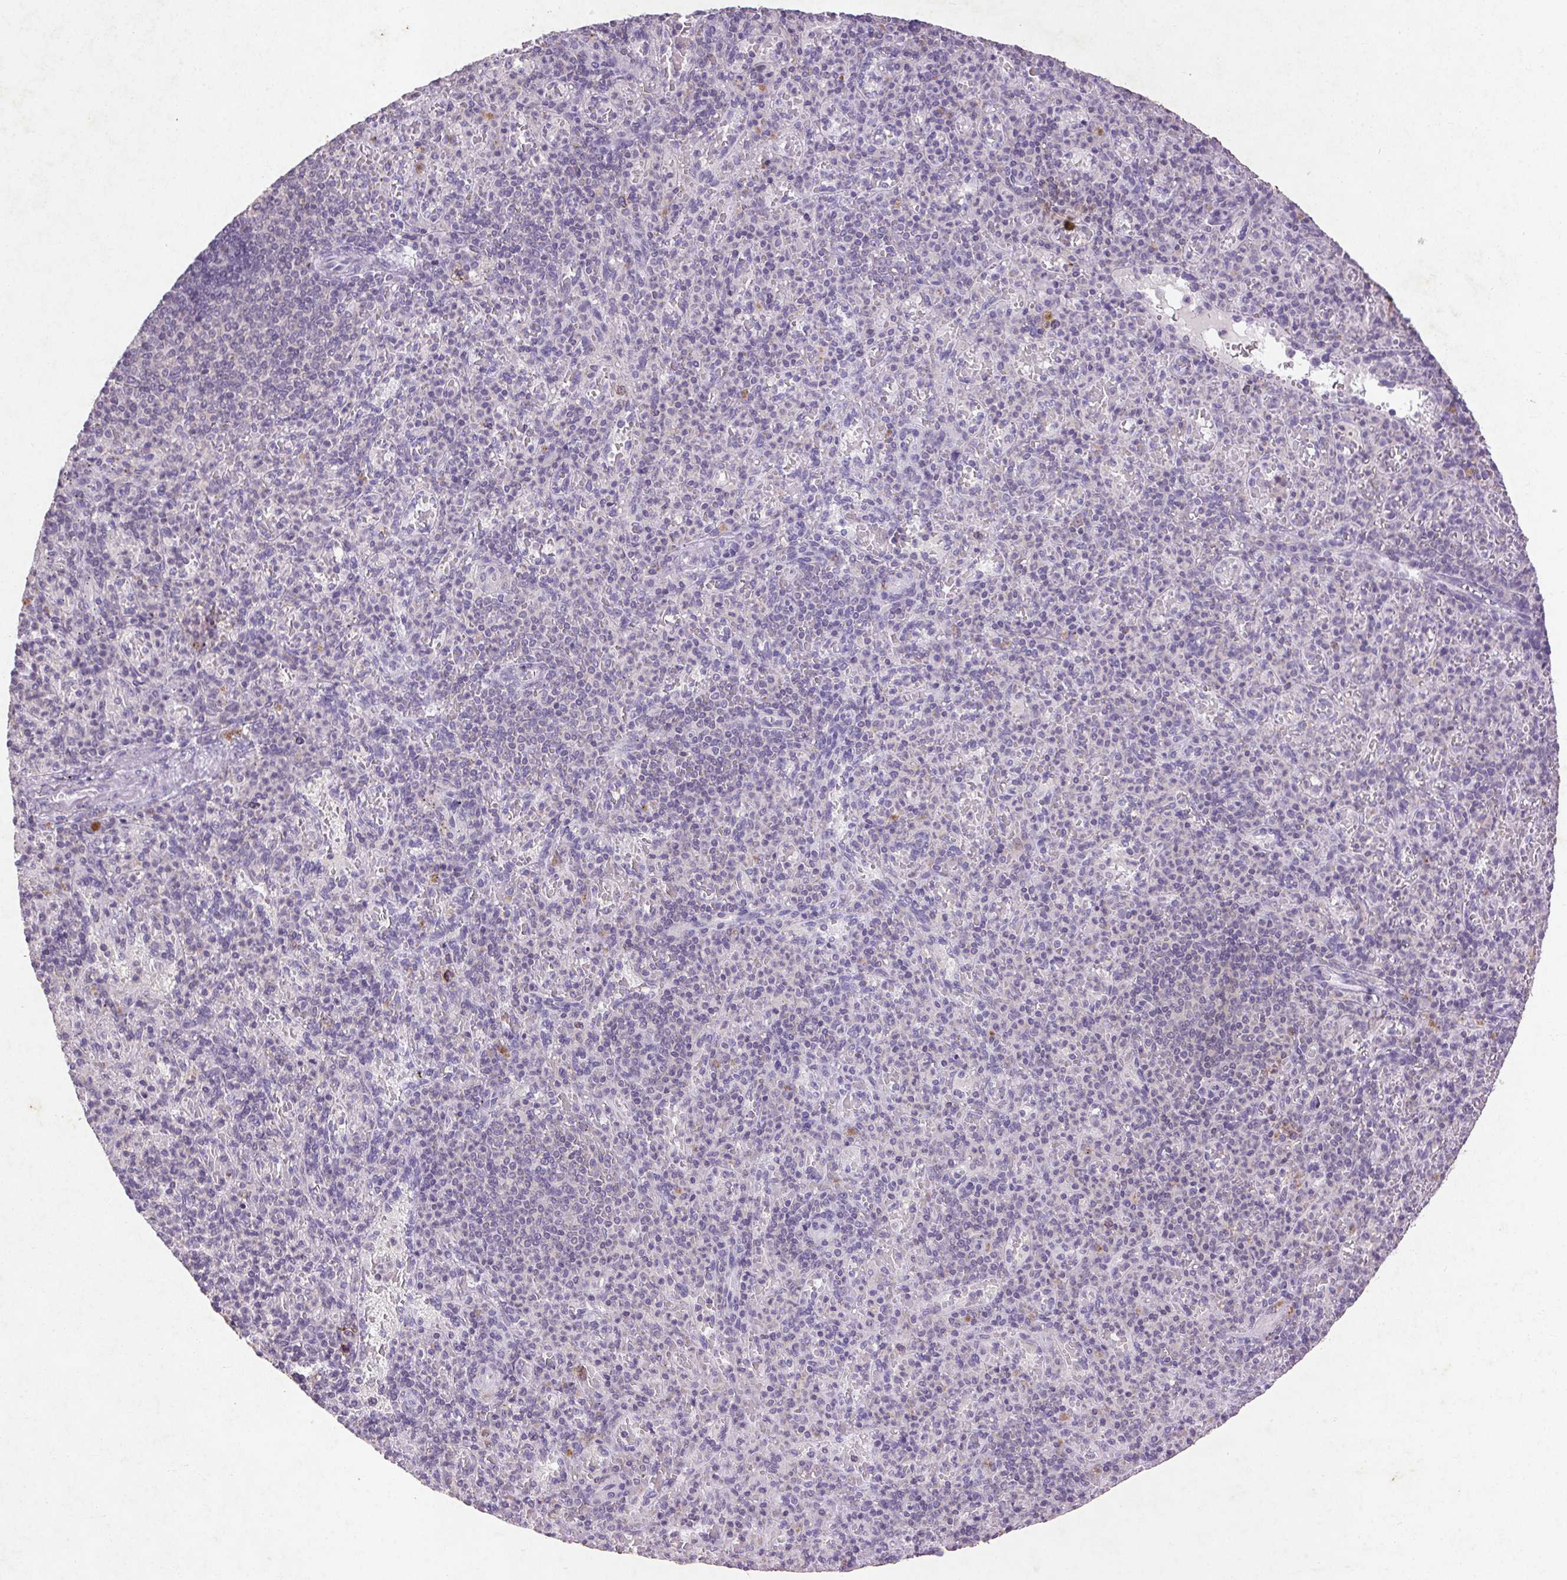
{"staining": {"intensity": "negative", "quantity": "none", "location": "none"}, "tissue": "spleen", "cell_type": "Cells in red pulp", "image_type": "normal", "snomed": [{"axis": "morphology", "description": "Normal tissue, NOS"}, {"axis": "topography", "description": "Spleen"}], "caption": "An IHC image of benign spleen is shown. There is no staining in cells in red pulp of spleen.", "gene": "FNDC7", "patient": {"sex": "female", "age": 74}}